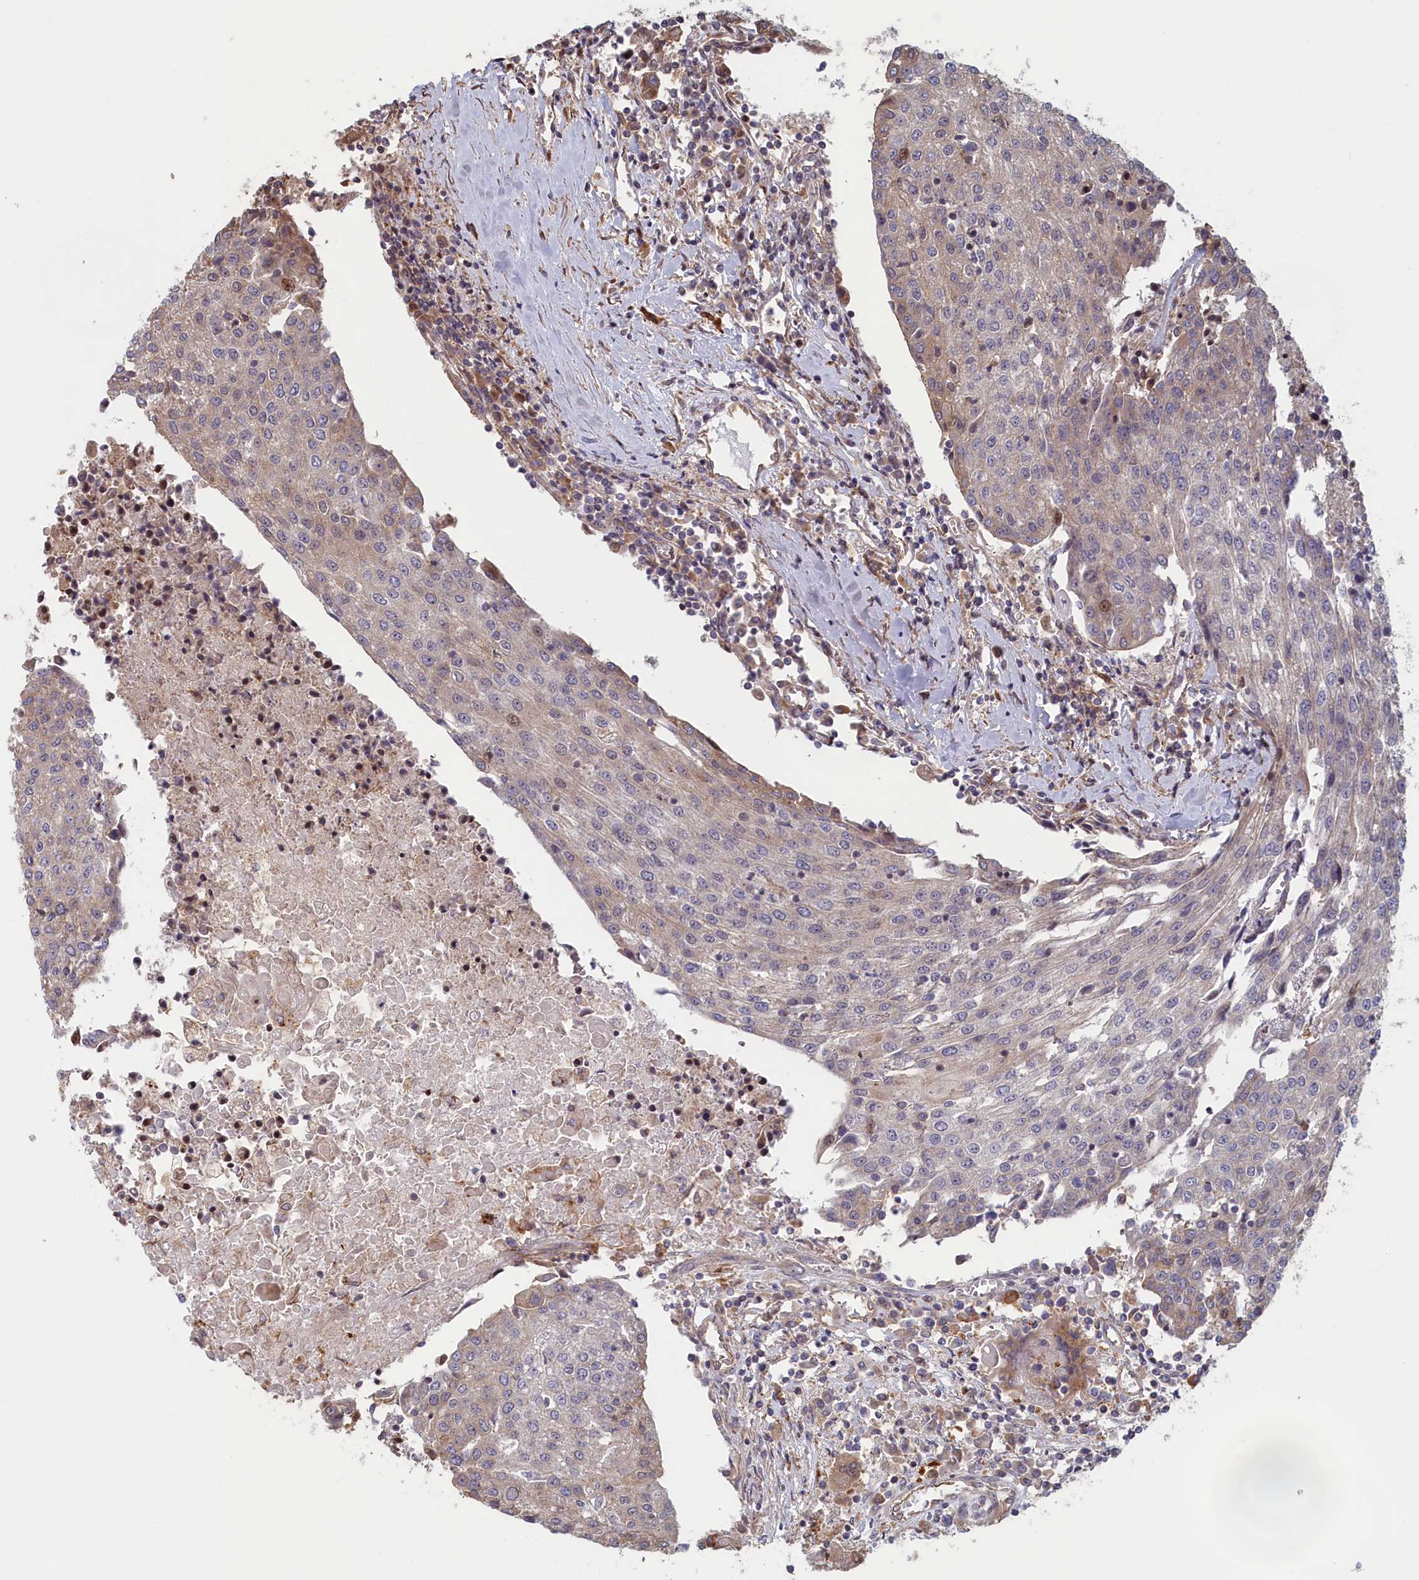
{"staining": {"intensity": "weak", "quantity": "<25%", "location": "cytoplasmic/membranous"}, "tissue": "urothelial cancer", "cell_type": "Tumor cells", "image_type": "cancer", "snomed": [{"axis": "morphology", "description": "Urothelial carcinoma, High grade"}, {"axis": "topography", "description": "Urinary bladder"}], "caption": "Immunohistochemistry (IHC) image of neoplastic tissue: human urothelial cancer stained with DAB shows no significant protein expression in tumor cells. The staining was performed using DAB to visualize the protein expression in brown, while the nuclei were stained in blue with hematoxylin (Magnification: 20x).", "gene": "RILPL1", "patient": {"sex": "female", "age": 85}}